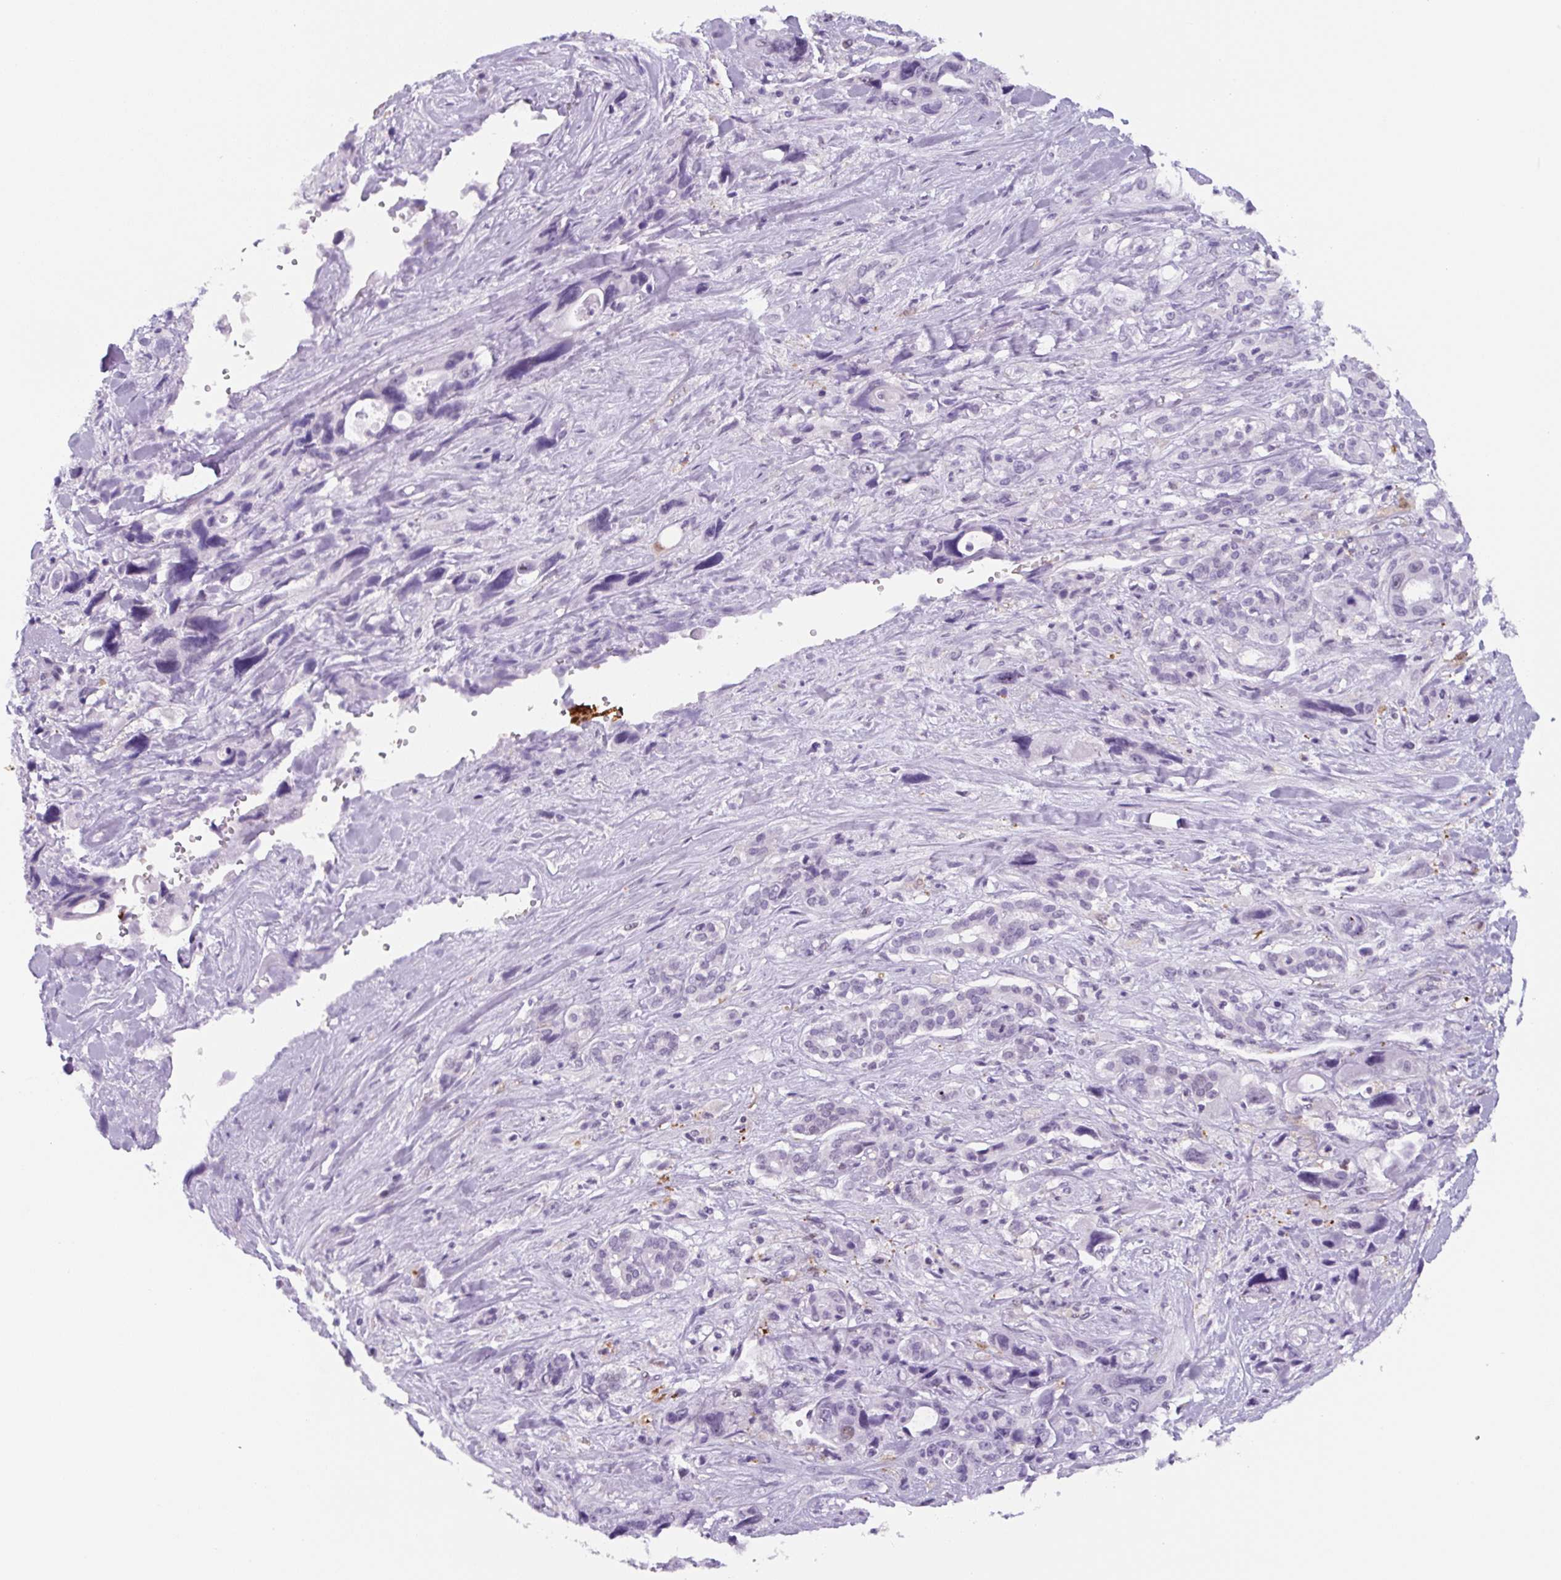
{"staining": {"intensity": "negative", "quantity": "none", "location": "none"}, "tissue": "pancreatic cancer", "cell_type": "Tumor cells", "image_type": "cancer", "snomed": [{"axis": "morphology", "description": "Adenocarcinoma, NOS"}, {"axis": "topography", "description": "Pancreas"}], "caption": "IHC micrograph of human pancreatic adenocarcinoma stained for a protein (brown), which demonstrates no staining in tumor cells.", "gene": "TNFRSF8", "patient": {"sex": "male", "age": 46}}